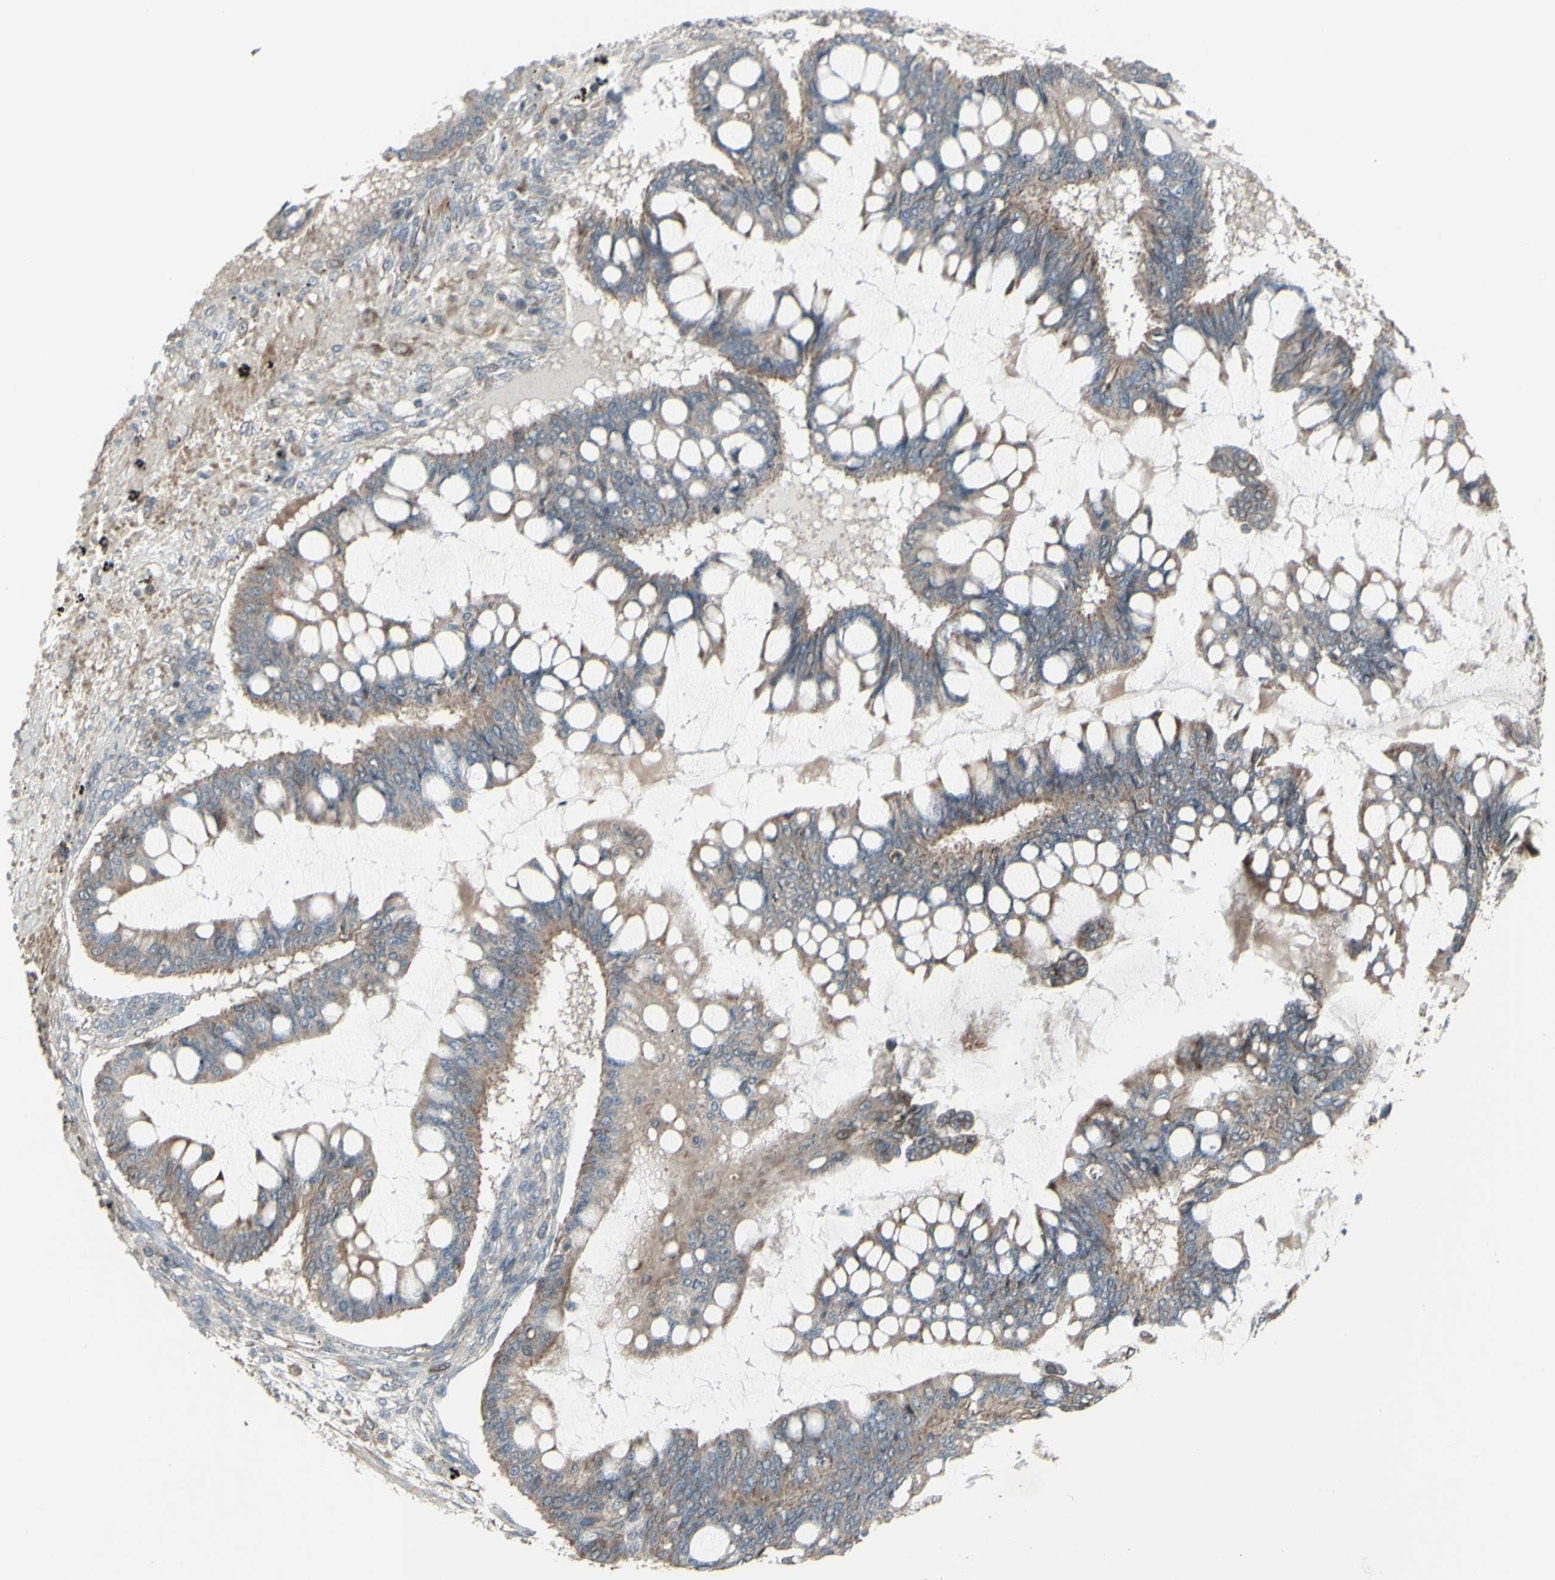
{"staining": {"intensity": "moderate", "quantity": ">75%", "location": "cytoplasmic/membranous"}, "tissue": "ovarian cancer", "cell_type": "Tumor cells", "image_type": "cancer", "snomed": [{"axis": "morphology", "description": "Cystadenocarcinoma, mucinous, NOS"}, {"axis": "topography", "description": "Ovary"}], "caption": "This is an image of immunohistochemistry (IHC) staining of ovarian mucinous cystadenocarcinoma, which shows moderate staining in the cytoplasmic/membranous of tumor cells.", "gene": "GRAMD1B", "patient": {"sex": "female", "age": 73}}